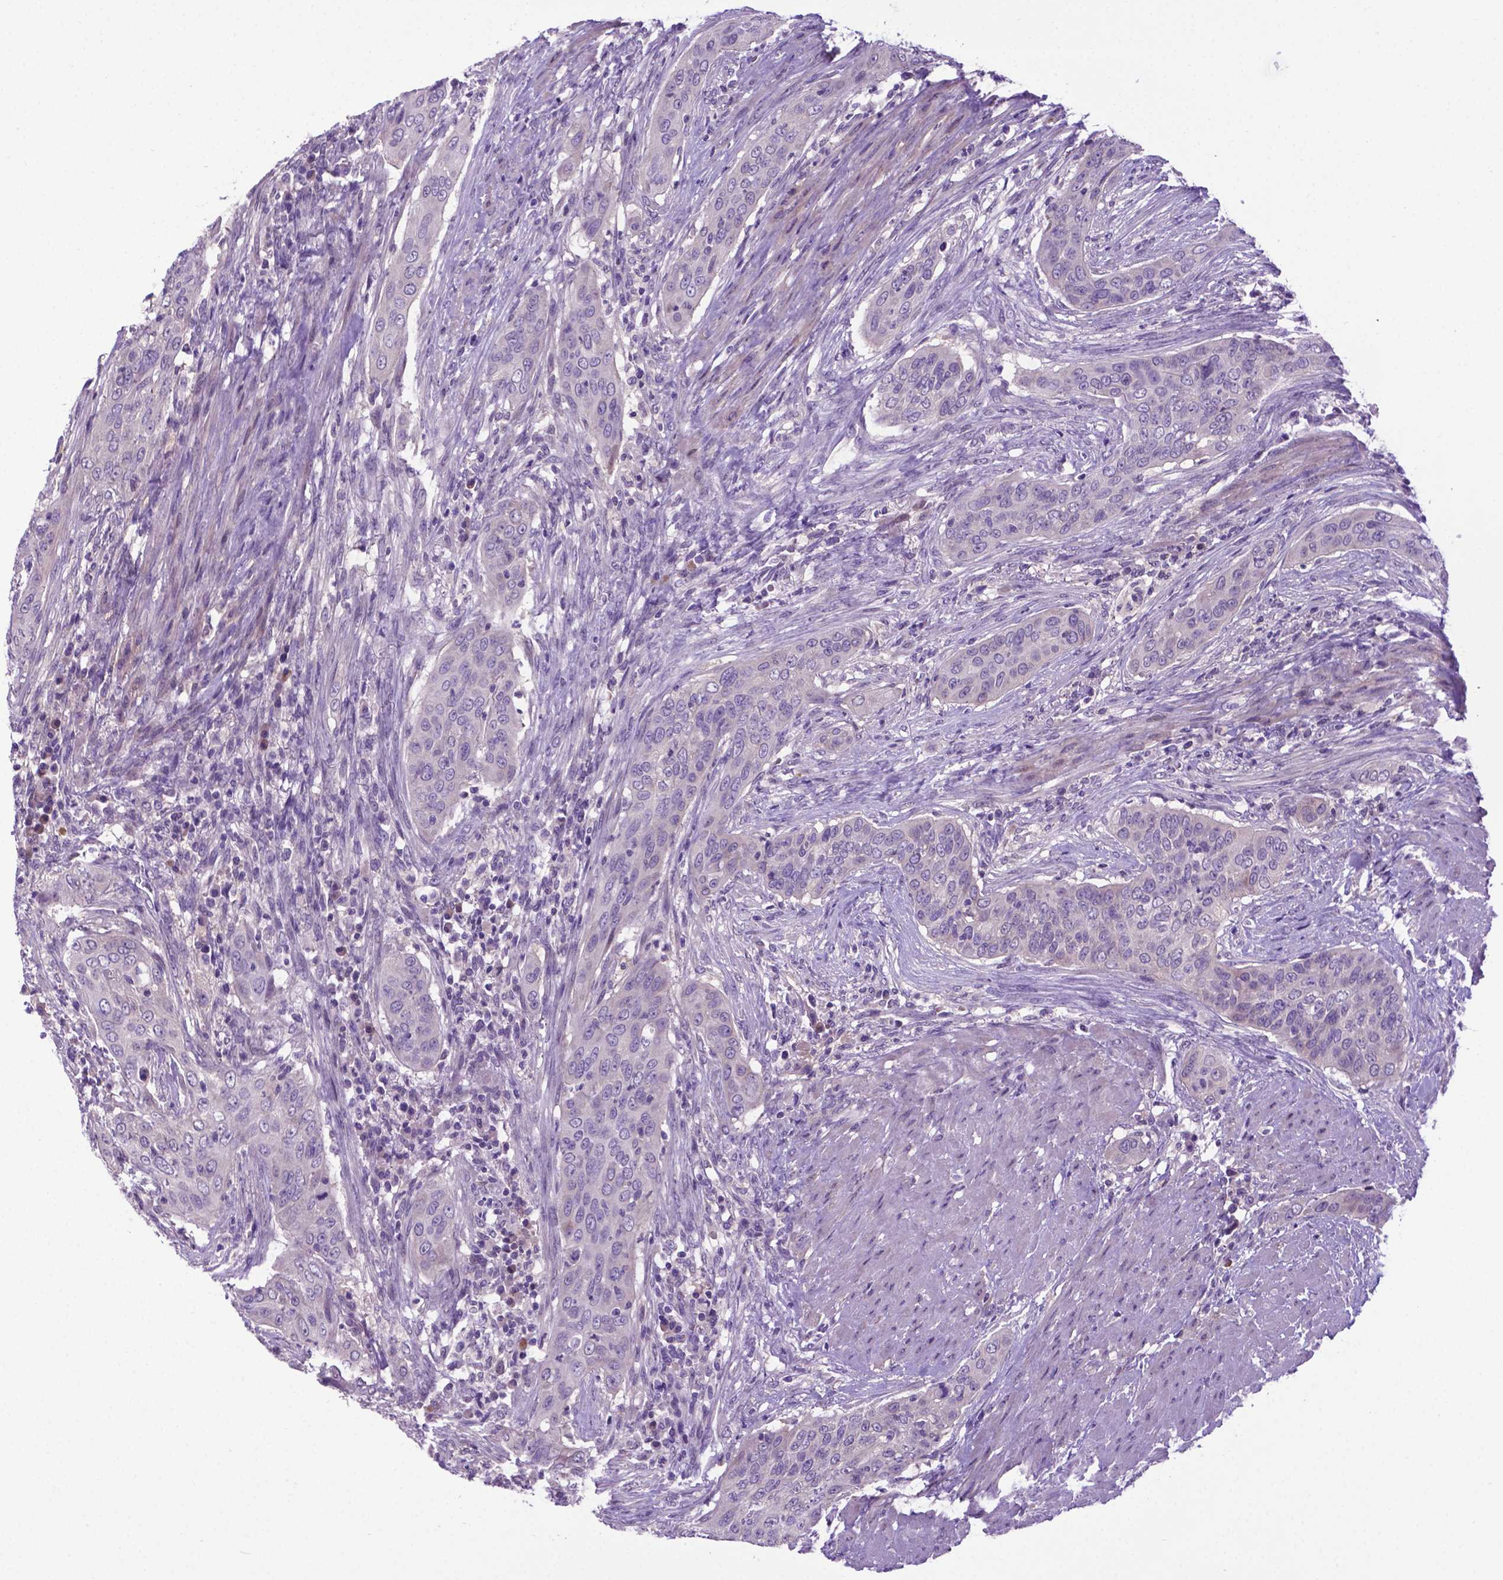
{"staining": {"intensity": "negative", "quantity": "none", "location": "none"}, "tissue": "urothelial cancer", "cell_type": "Tumor cells", "image_type": "cancer", "snomed": [{"axis": "morphology", "description": "Urothelial carcinoma, High grade"}, {"axis": "topography", "description": "Urinary bladder"}], "caption": "Tumor cells are negative for protein expression in human urothelial carcinoma (high-grade).", "gene": "ADRA2B", "patient": {"sex": "male", "age": 82}}